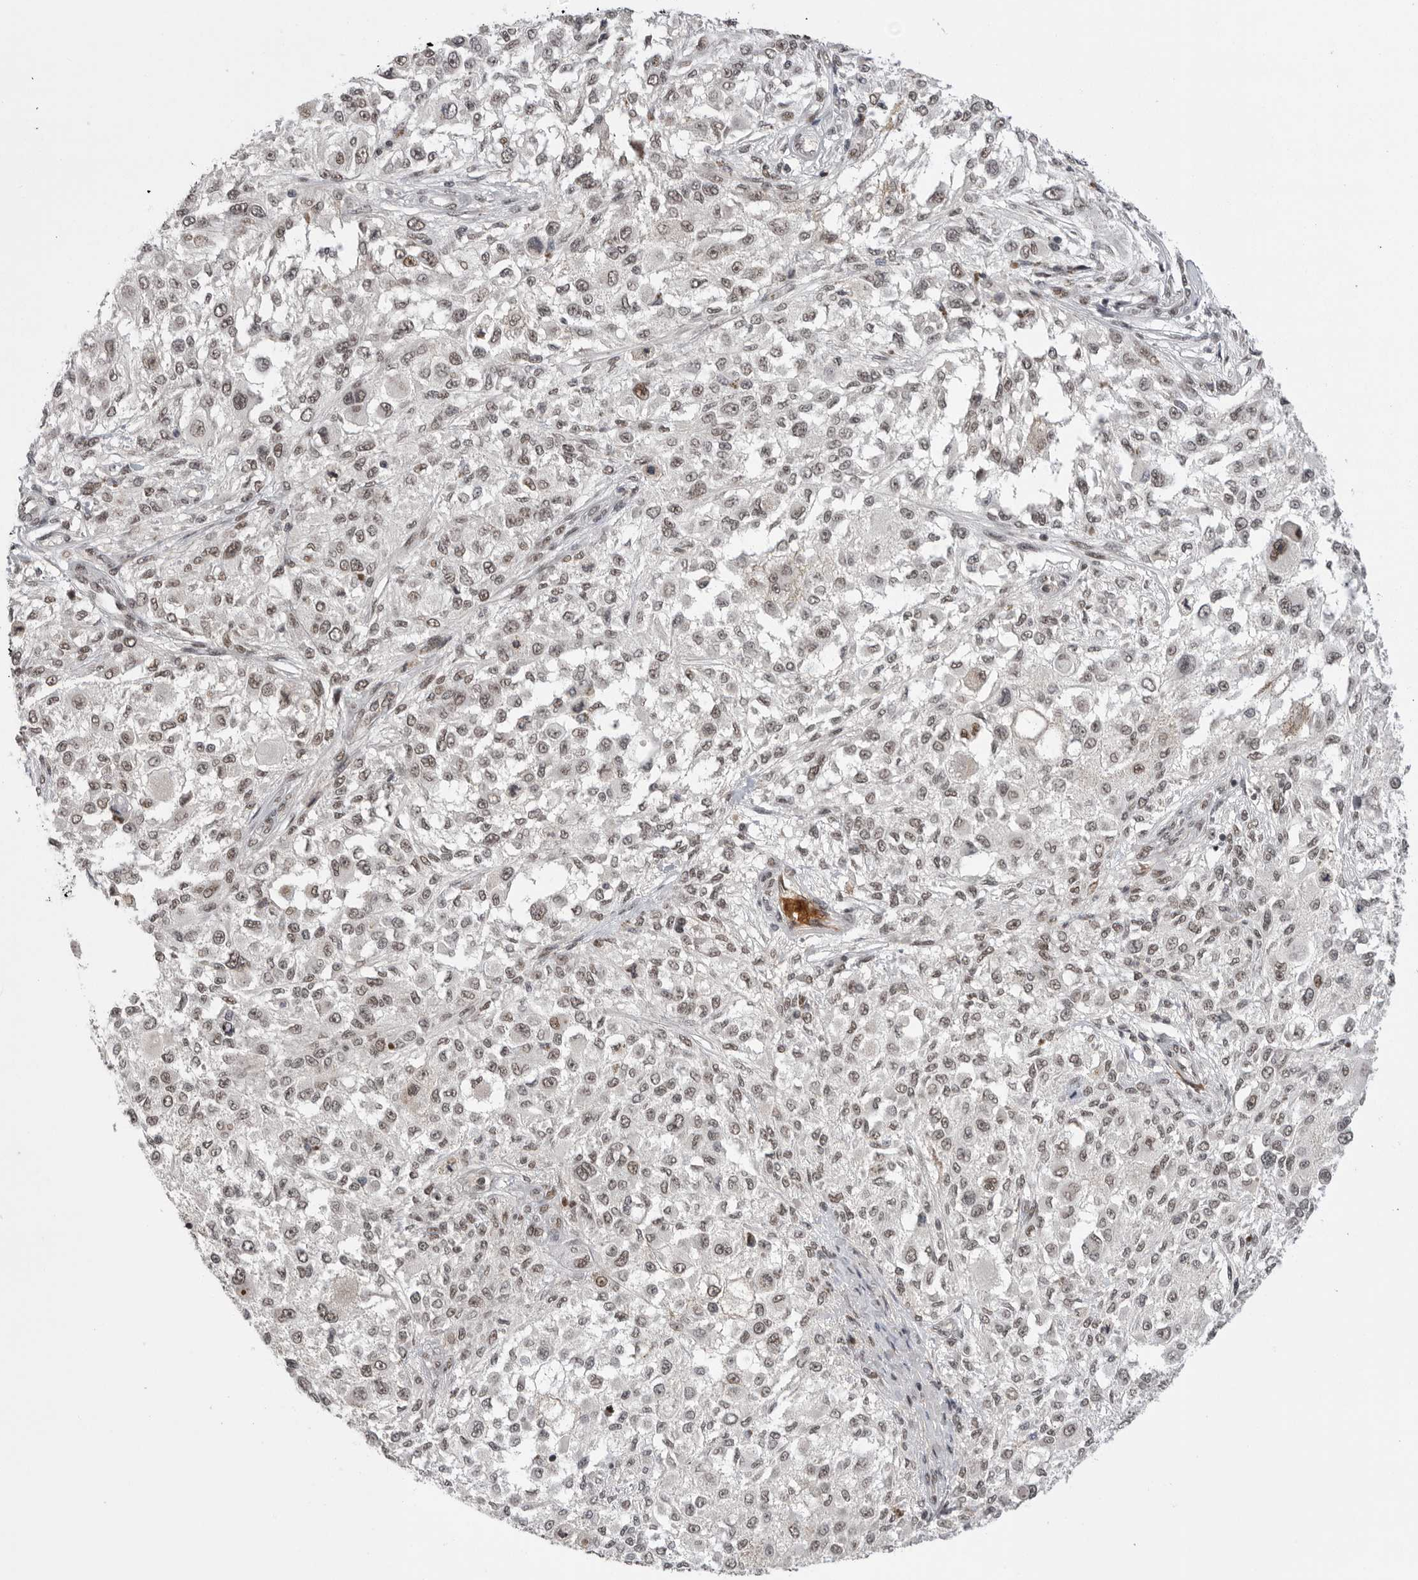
{"staining": {"intensity": "weak", "quantity": ">75%", "location": "nuclear"}, "tissue": "melanoma", "cell_type": "Tumor cells", "image_type": "cancer", "snomed": [{"axis": "morphology", "description": "Necrosis, NOS"}, {"axis": "morphology", "description": "Malignant melanoma, NOS"}, {"axis": "topography", "description": "Skin"}], "caption": "This image demonstrates immunohistochemistry staining of melanoma, with low weak nuclear staining in about >75% of tumor cells.", "gene": "POU5F1", "patient": {"sex": "female", "age": 87}}